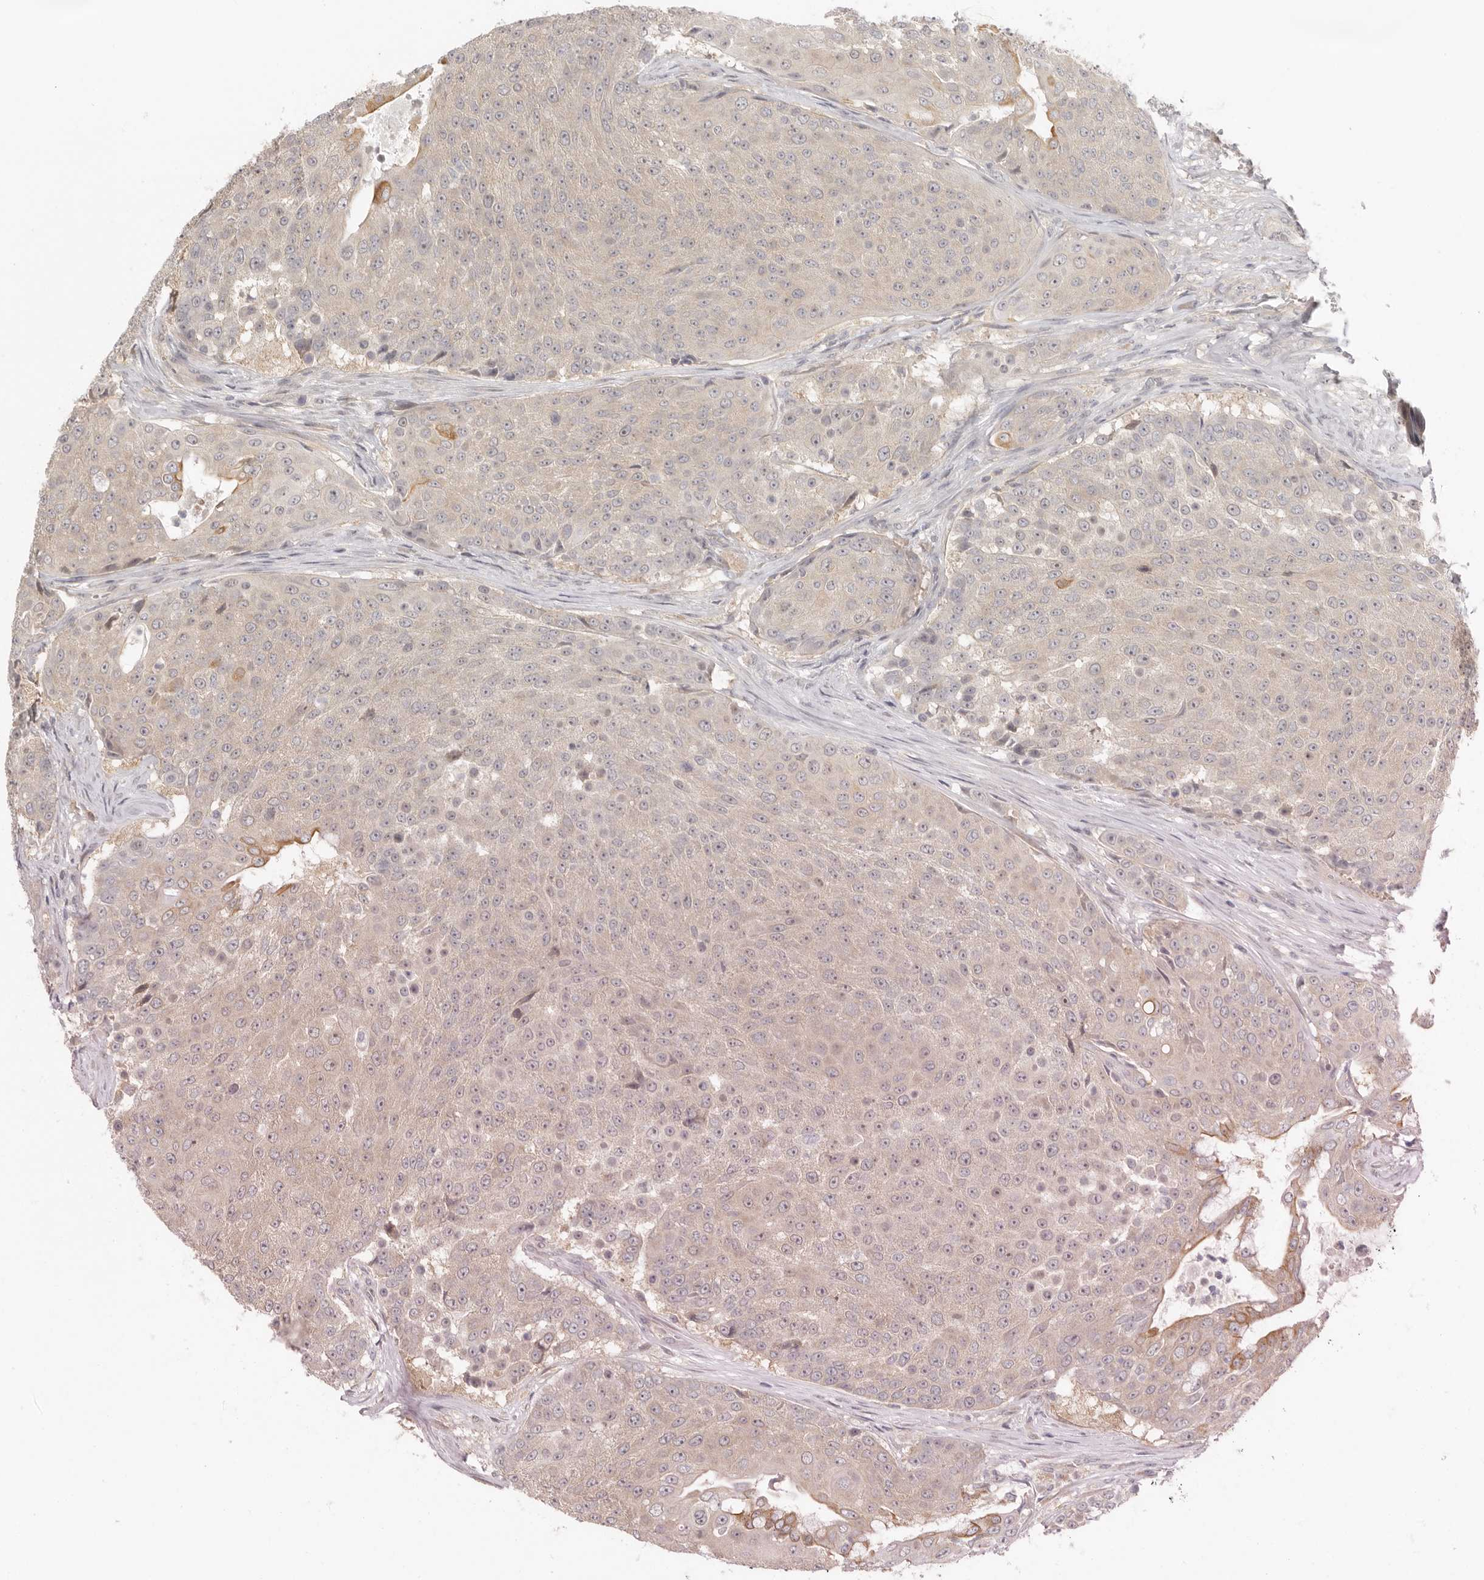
{"staining": {"intensity": "moderate", "quantity": "<25%", "location": "cytoplasmic/membranous"}, "tissue": "urothelial cancer", "cell_type": "Tumor cells", "image_type": "cancer", "snomed": [{"axis": "morphology", "description": "Urothelial carcinoma, High grade"}, {"axis": "topography", "description": "Urinary bladder"}], "caption": "A photomicrograph showing moderate cytoplasmic/membranous positivity in approximately <25% of tumor cells in high-grade urothelial carcinoma, as visualized by brown immunohistochemical staining.", "gene": "AHDC1", "patient": {"sex": "female", "age": 63}}